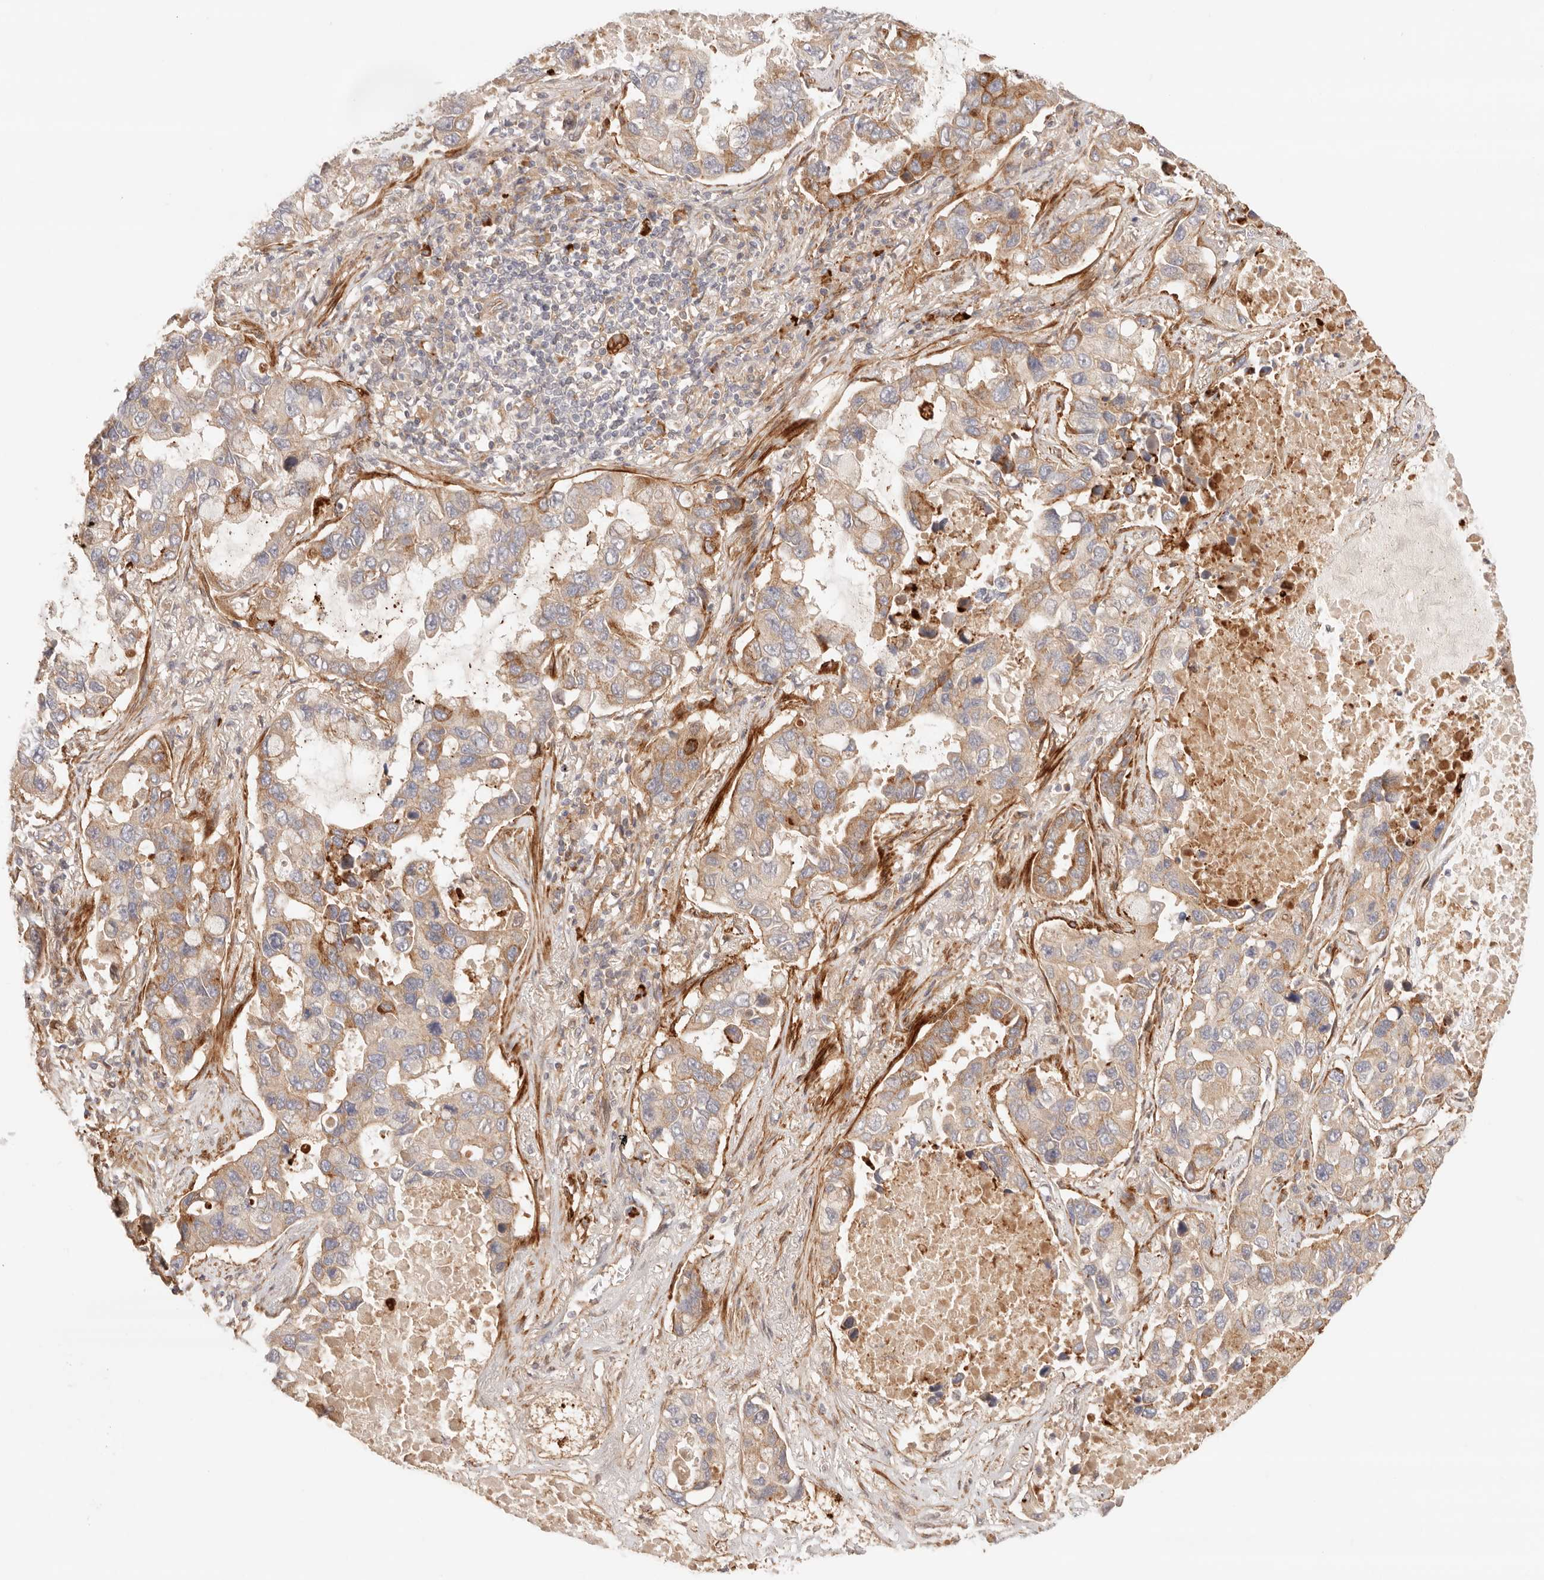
{"staining": {"intensity": "moderate", "quantity": ">75%", "location": "cytoplasmic/membranous"}, "tissue": "lung cancer", "cell_type": "Tumor cells", "image_type": "cancer", "snomed": [{"axis": "morphology", "description": "Adenocarcinoma, NOS"}, {"axis": "topography", "description": "Lung"}], "caption": "A brown stain labels moderate cytoplasmic/membranous positivity of a protein in human lung adenocarcinoma tumor cells. The protein of interest is stained brown, and the nuclei are stained in blue (DAB (3,3'-diaminobenzidine) IHC with brightfield microscopy, high magnification).", "gene": "IL1R2", "patient": {"sex": "male", "age": 64}}